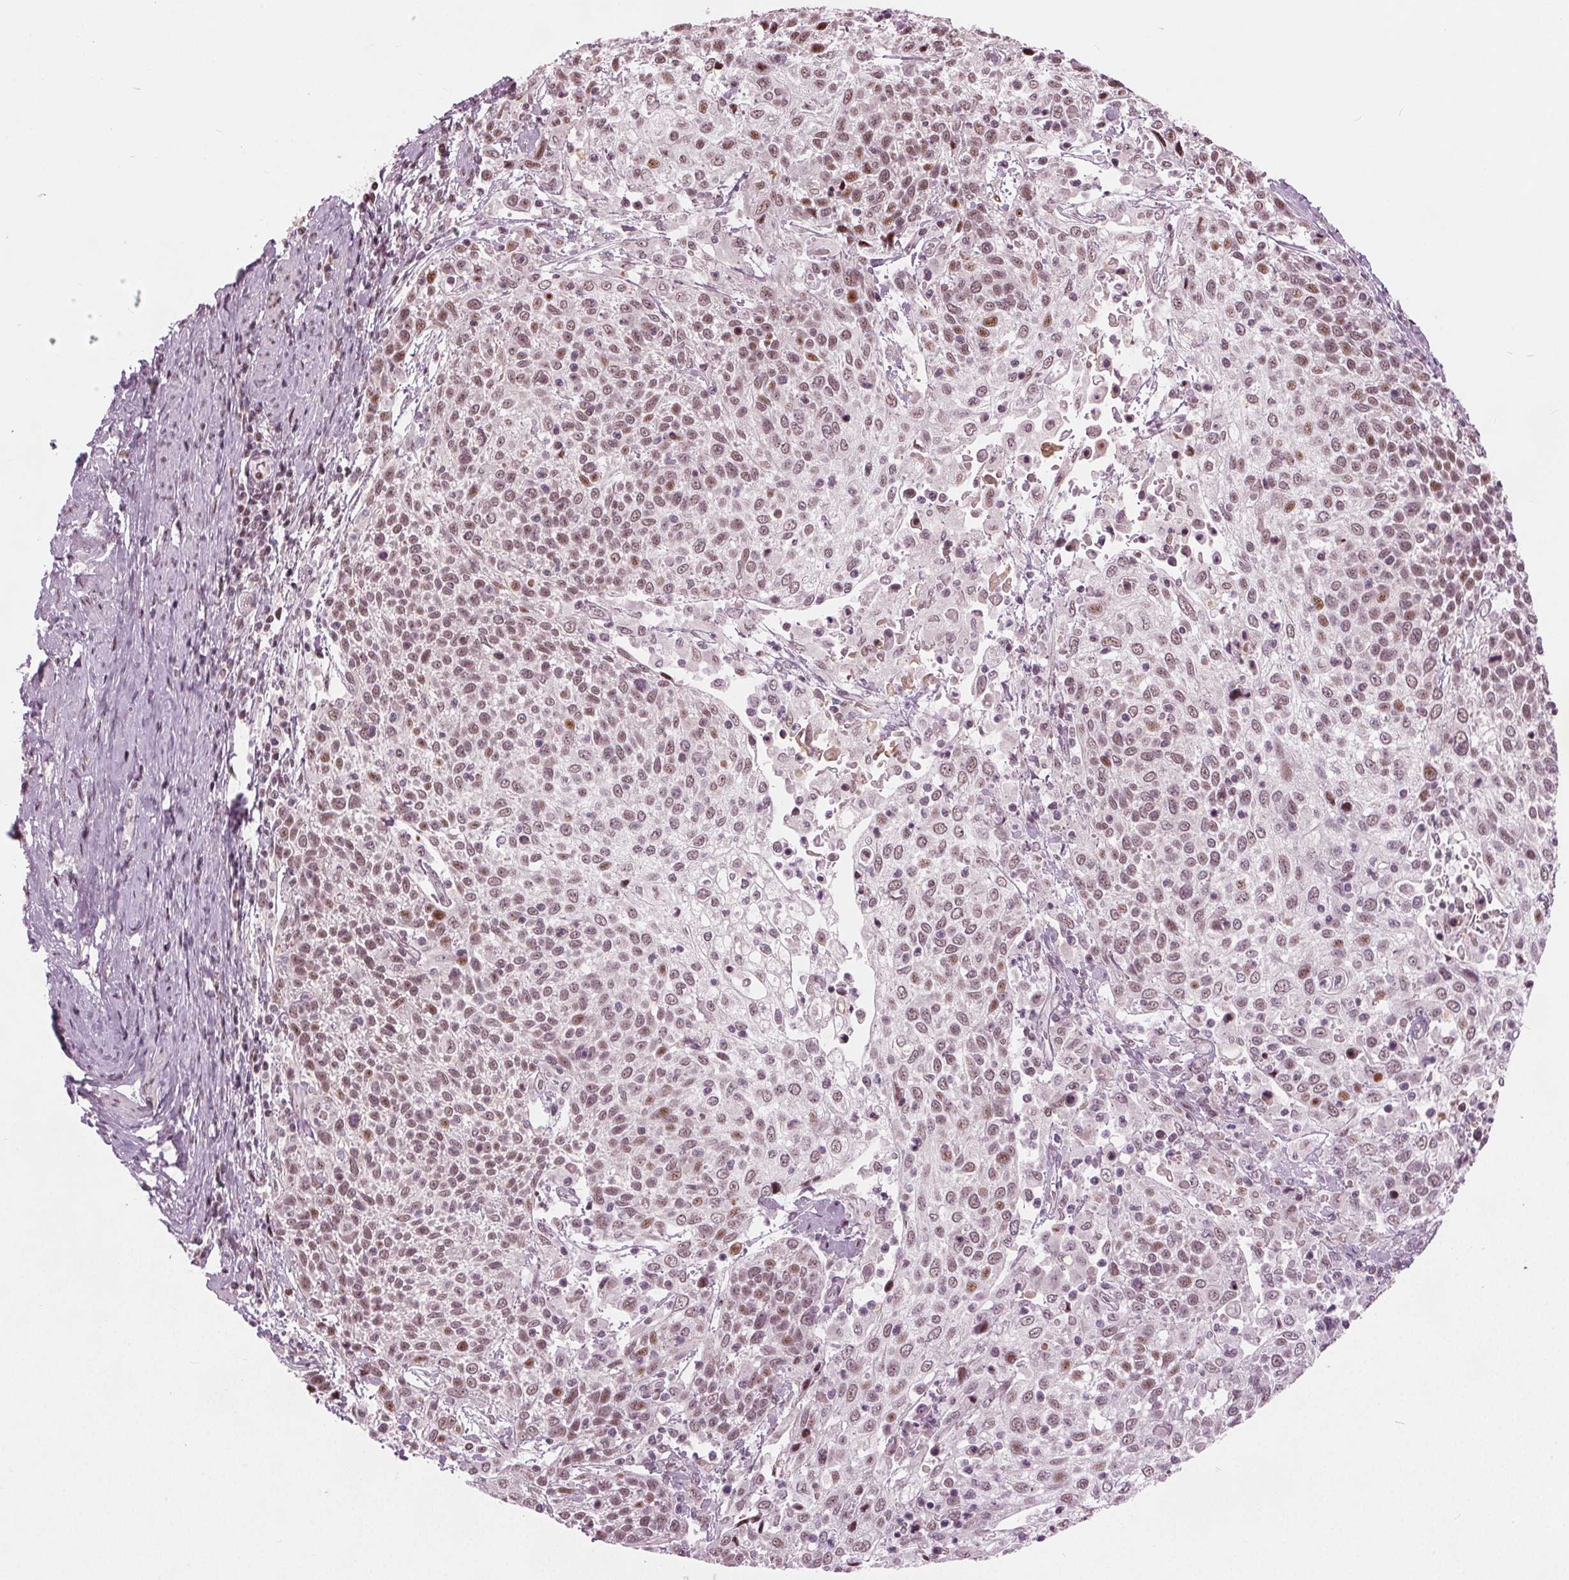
{"staining": {"intensity": "moderate", "quantity": ">75%", "location": "nuclear"}, "tissue": "cervical cancer", "cell_type": "Tumor cells", "image_type": "cancer", "snomed": [{"axis": "morphology", "description": "Squamous cell carcinoma, NOS"}, {"axis": "topography", "description": "Cervix"}], "caption": "Immunohistochemical staining of human cervical cancer (squamous cell carcinoma) demonstrates medium levels of moderate nuclear protein staining in approximately >75% of tumor cells.", "gene": "TTC34", "patient": {"sex": "female", "age": 61}}